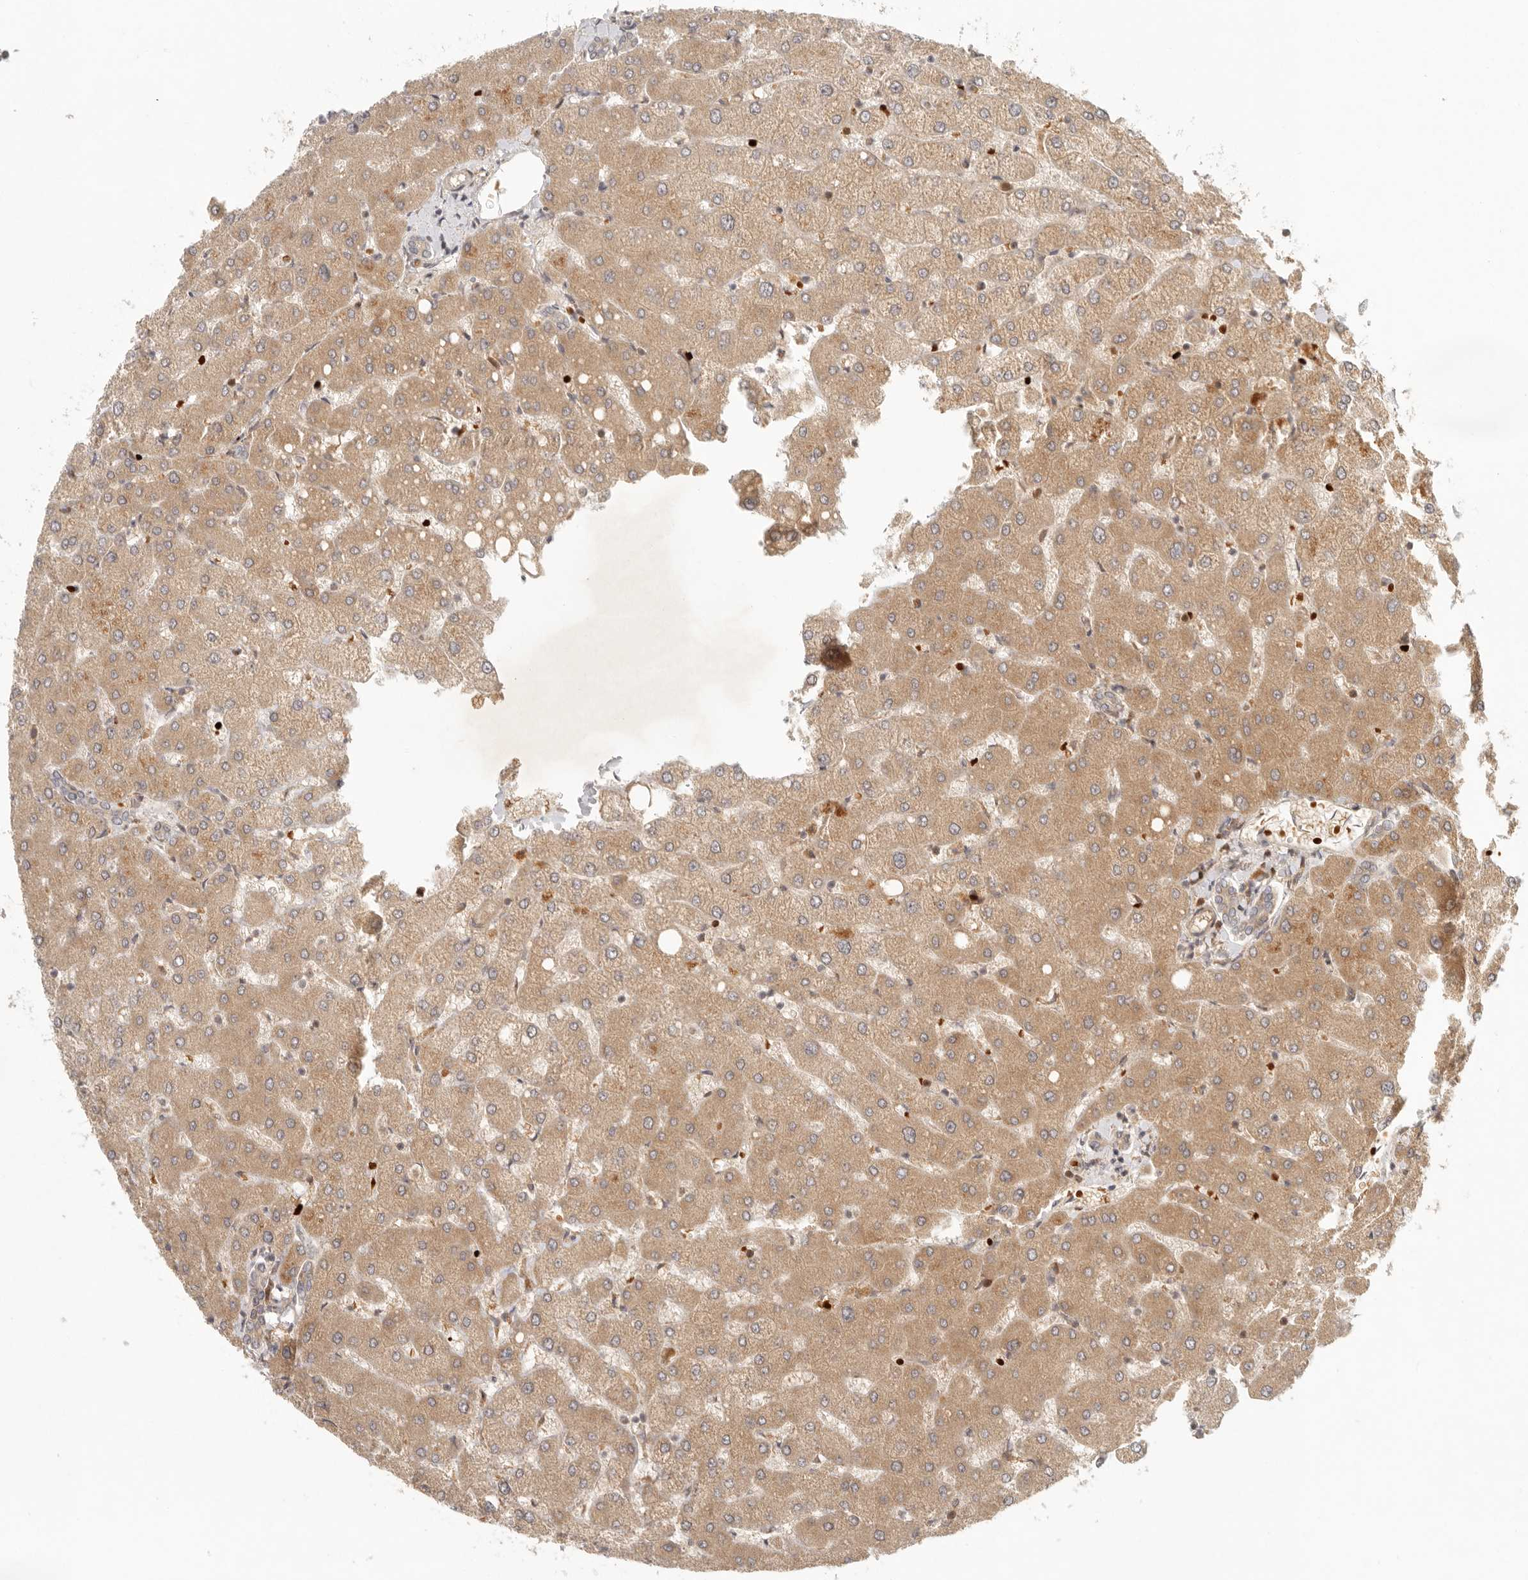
{"staining": {"intensity": "weak", "quantity": ">75%", "location": "cytoplasmic/membranous"}, "tissue": "liver", "cell_type": "Cholangiocytes", "image_type": "normal", "snomed": [{"axis": "morphology", "description": "Normal tissue, NOS"}, {"axis": "topography", "description": "Liver"}], "caption": "Normal liver was stained to show a protein in brown. There is low levels of weak cytoplasmic/membranous expression in about >75% of cholangiocytes. The staining is performed using DAB (3,3'-diaminobenzidine) brown chromogen to label protein expression. The nuclei are counter-stained blue using hematoxylin.", "gene": "AHDC1", "patient": {"sex": "female", "age": 54}}